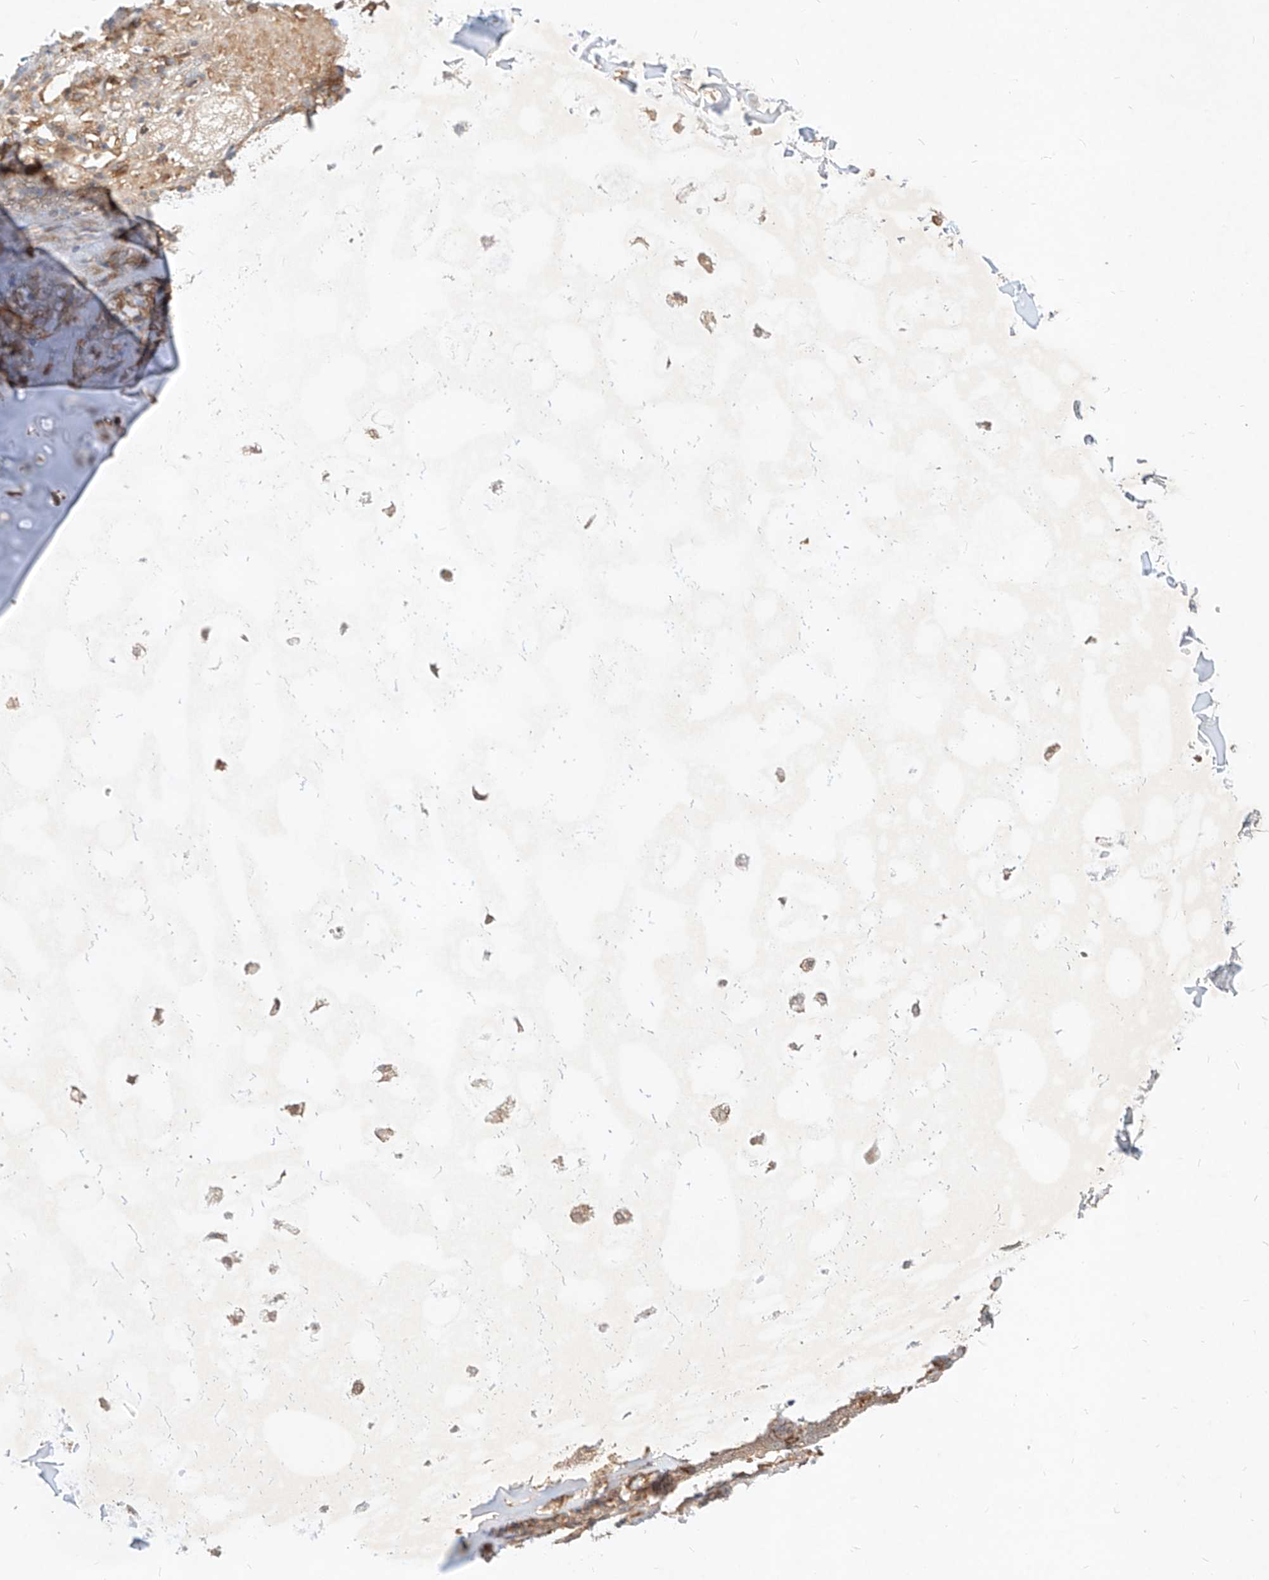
{"staining": {"intensity": "weak", "quantity": "25%-75%", "location": "cytoplasmic/membranous"}, "tissue": "adipose tissue", "cell_type": "Adipocytes", "image_type": "normal", "snomed": [{"axis": "morphology", "description": "Normal tissue, NOS"}, {"axis": "morphology", "description": "Basal cell carcinoma"}, {"axis": "topography", "description": "Cartilage tissue"}, {"axis": "topography", "description": "Nasopharynx"}, {"axis": "topography", "description": "Oral tissue"}], "caption": "High-magnification brightfield microscopy of normal adipose tissue stained with DAB (brown) and counterstained with hematoxylin (blue). adipocytes exhibit weak cytoplasmic/membranous expression is identified in about25%-75% of cells. Using DAB (brown) and hematoxylin (blue) stains, captured at high magnification using brightfield microscopy.", "gene": "NFAM1", "patient": {"sex": "female", "age": 77}}